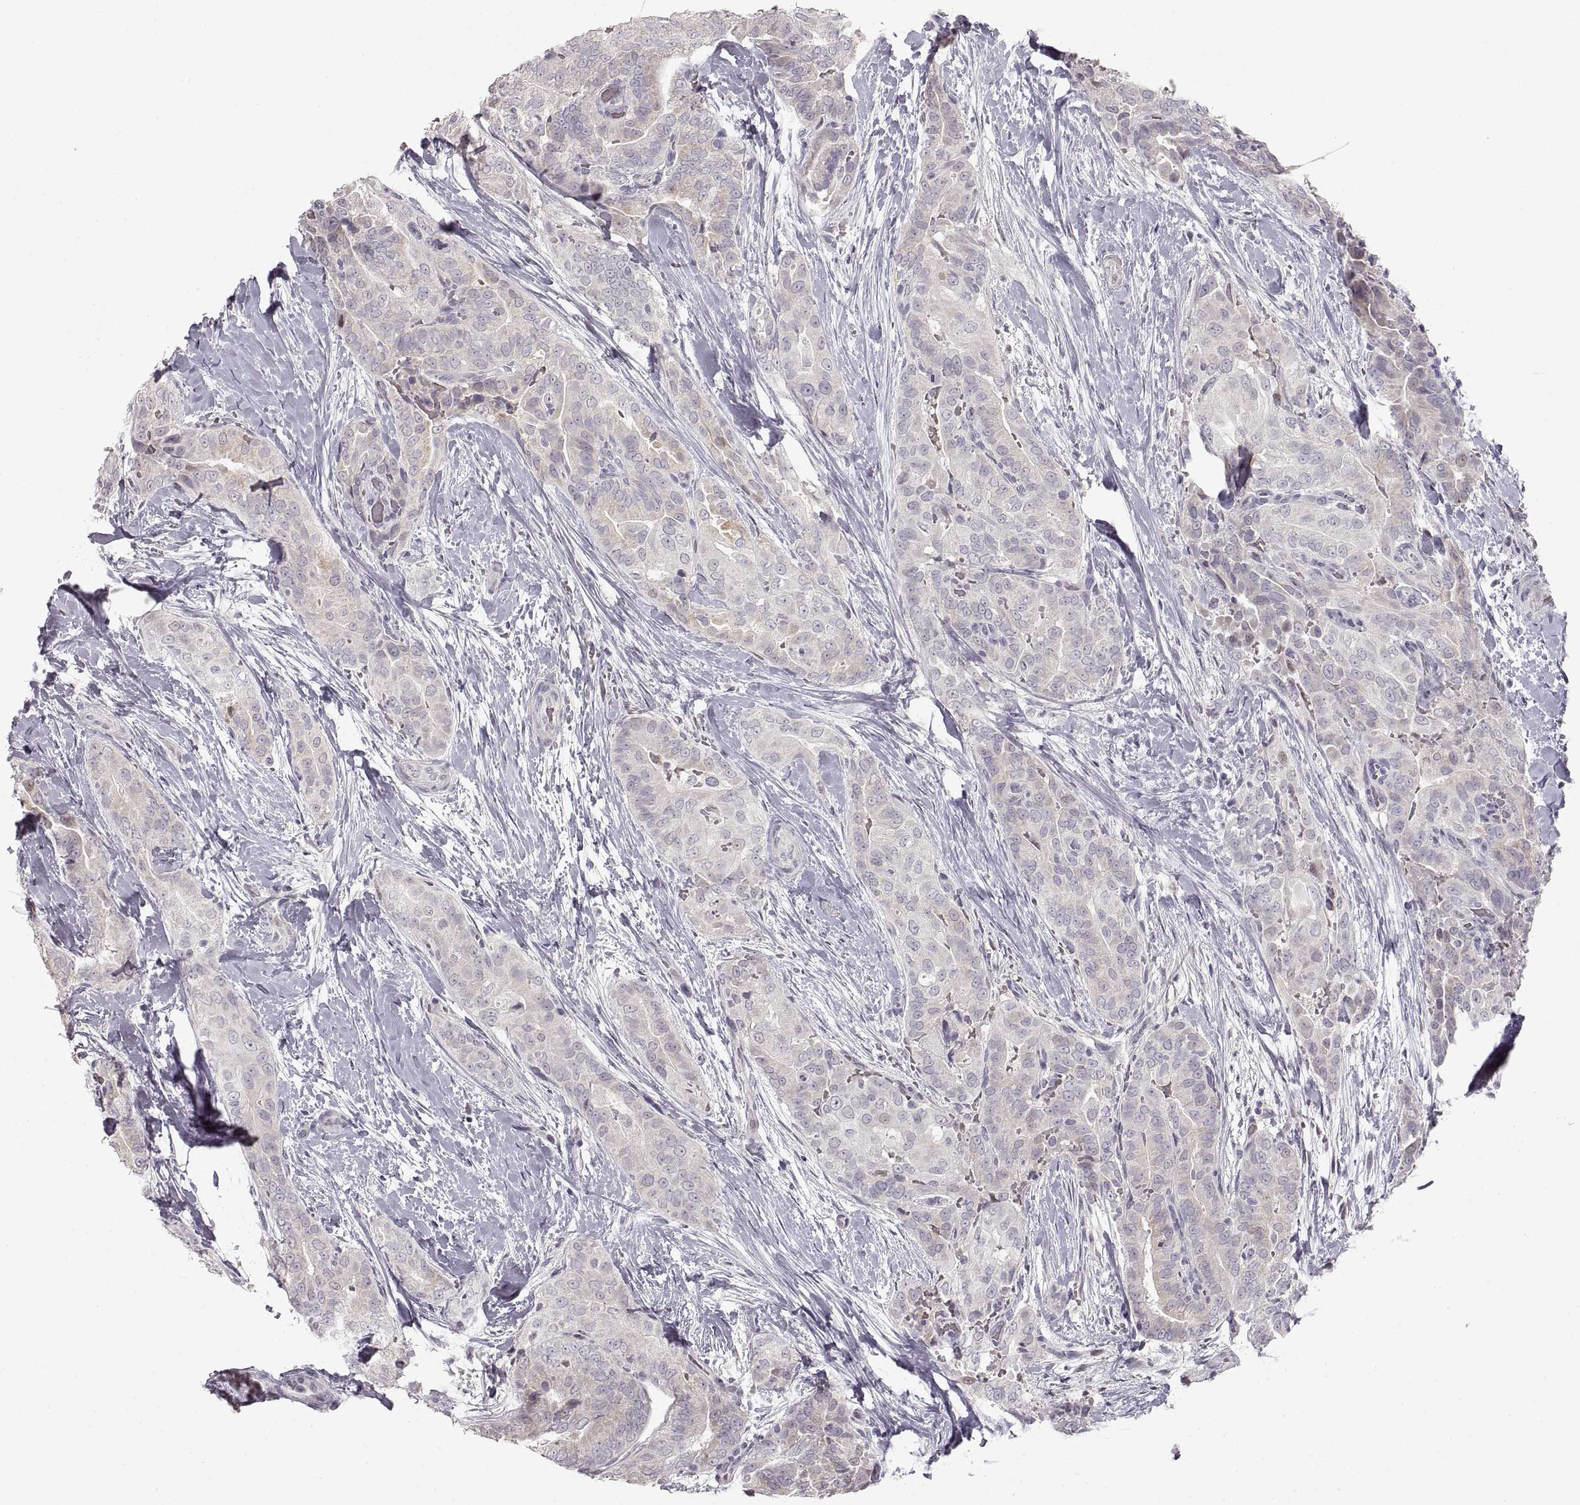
{"staining": {"intensity": "negative", "quantity": "none", "location": "none"}, "tissue": "thyroid cancer", "cell_type": "Tumor cells", "image_type": "cancer", "snomed": [{"axis": "morphology", "description": "Papillary adenocarcinoma, NOS"}, {"axis": "topography", "description": "Thyroid gland"}], "caption": "Thyroid cancer was stained to show a protein in brown. There is no significant expression in tumor cells.", "gene": "PCSK2", "patient": {"sex": "male", "age": 61}}